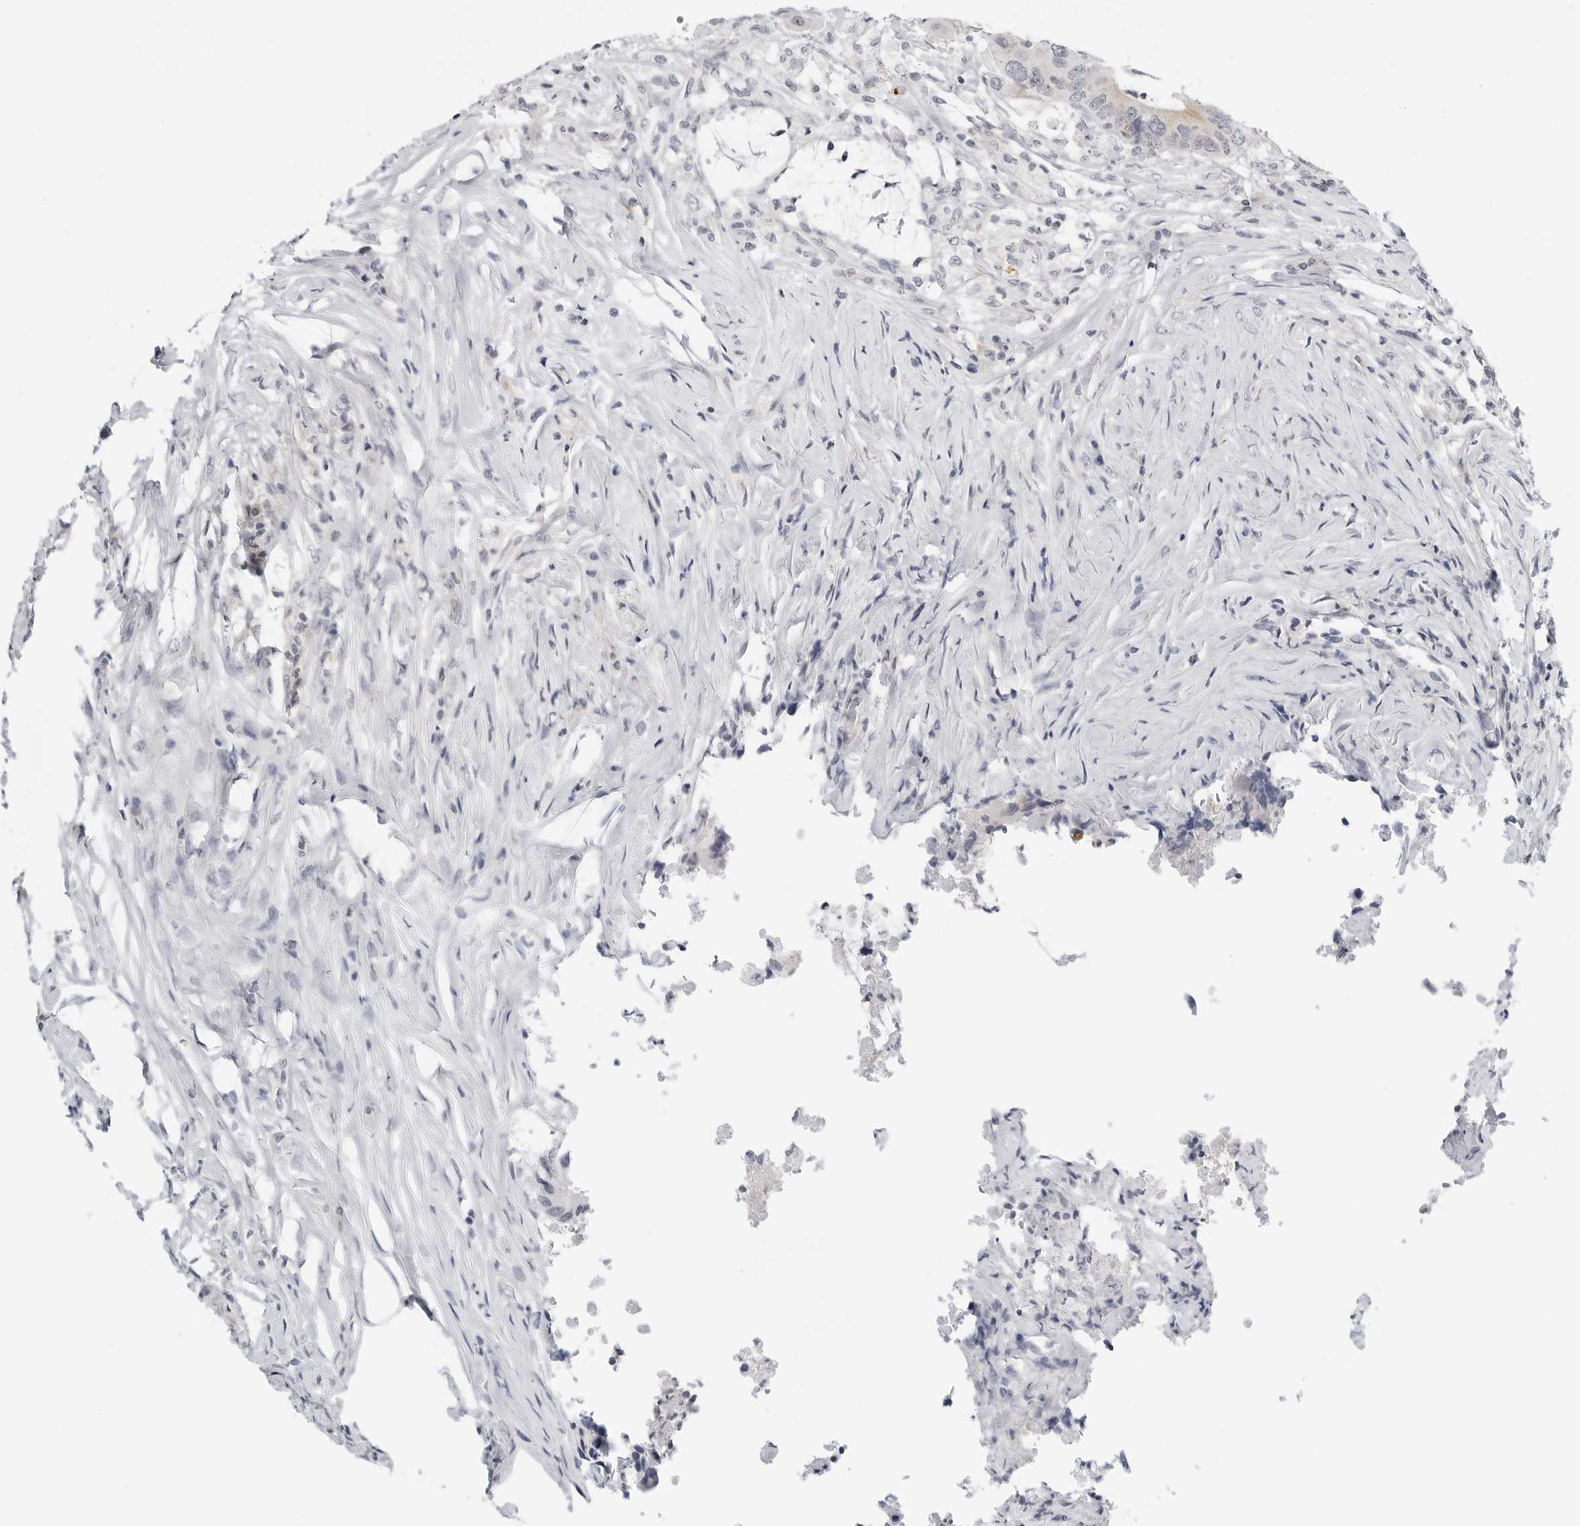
{"staining": {"intensity": "negative", "quantity": "none", "location": "none"}, "tissue": "colorectal cancer", "cell_type": "Tumor cells", "image_type": "cancer", "snomed": [{"axis": "morphology", "description": "Adenocarcinoma, NOS"}, {"axis": "topography", "description": "Colon"}], "caption": "Adenocarcinoma (colorectal) was stained to show a protein in brown. There is no significant staining in tumor cells. The staining is performed using DAB brown chromogen with nuclei counter-stained in using hematoxylin.", "gene": "MAP2K5", "patient": {"sex": "male", "age": 71}}